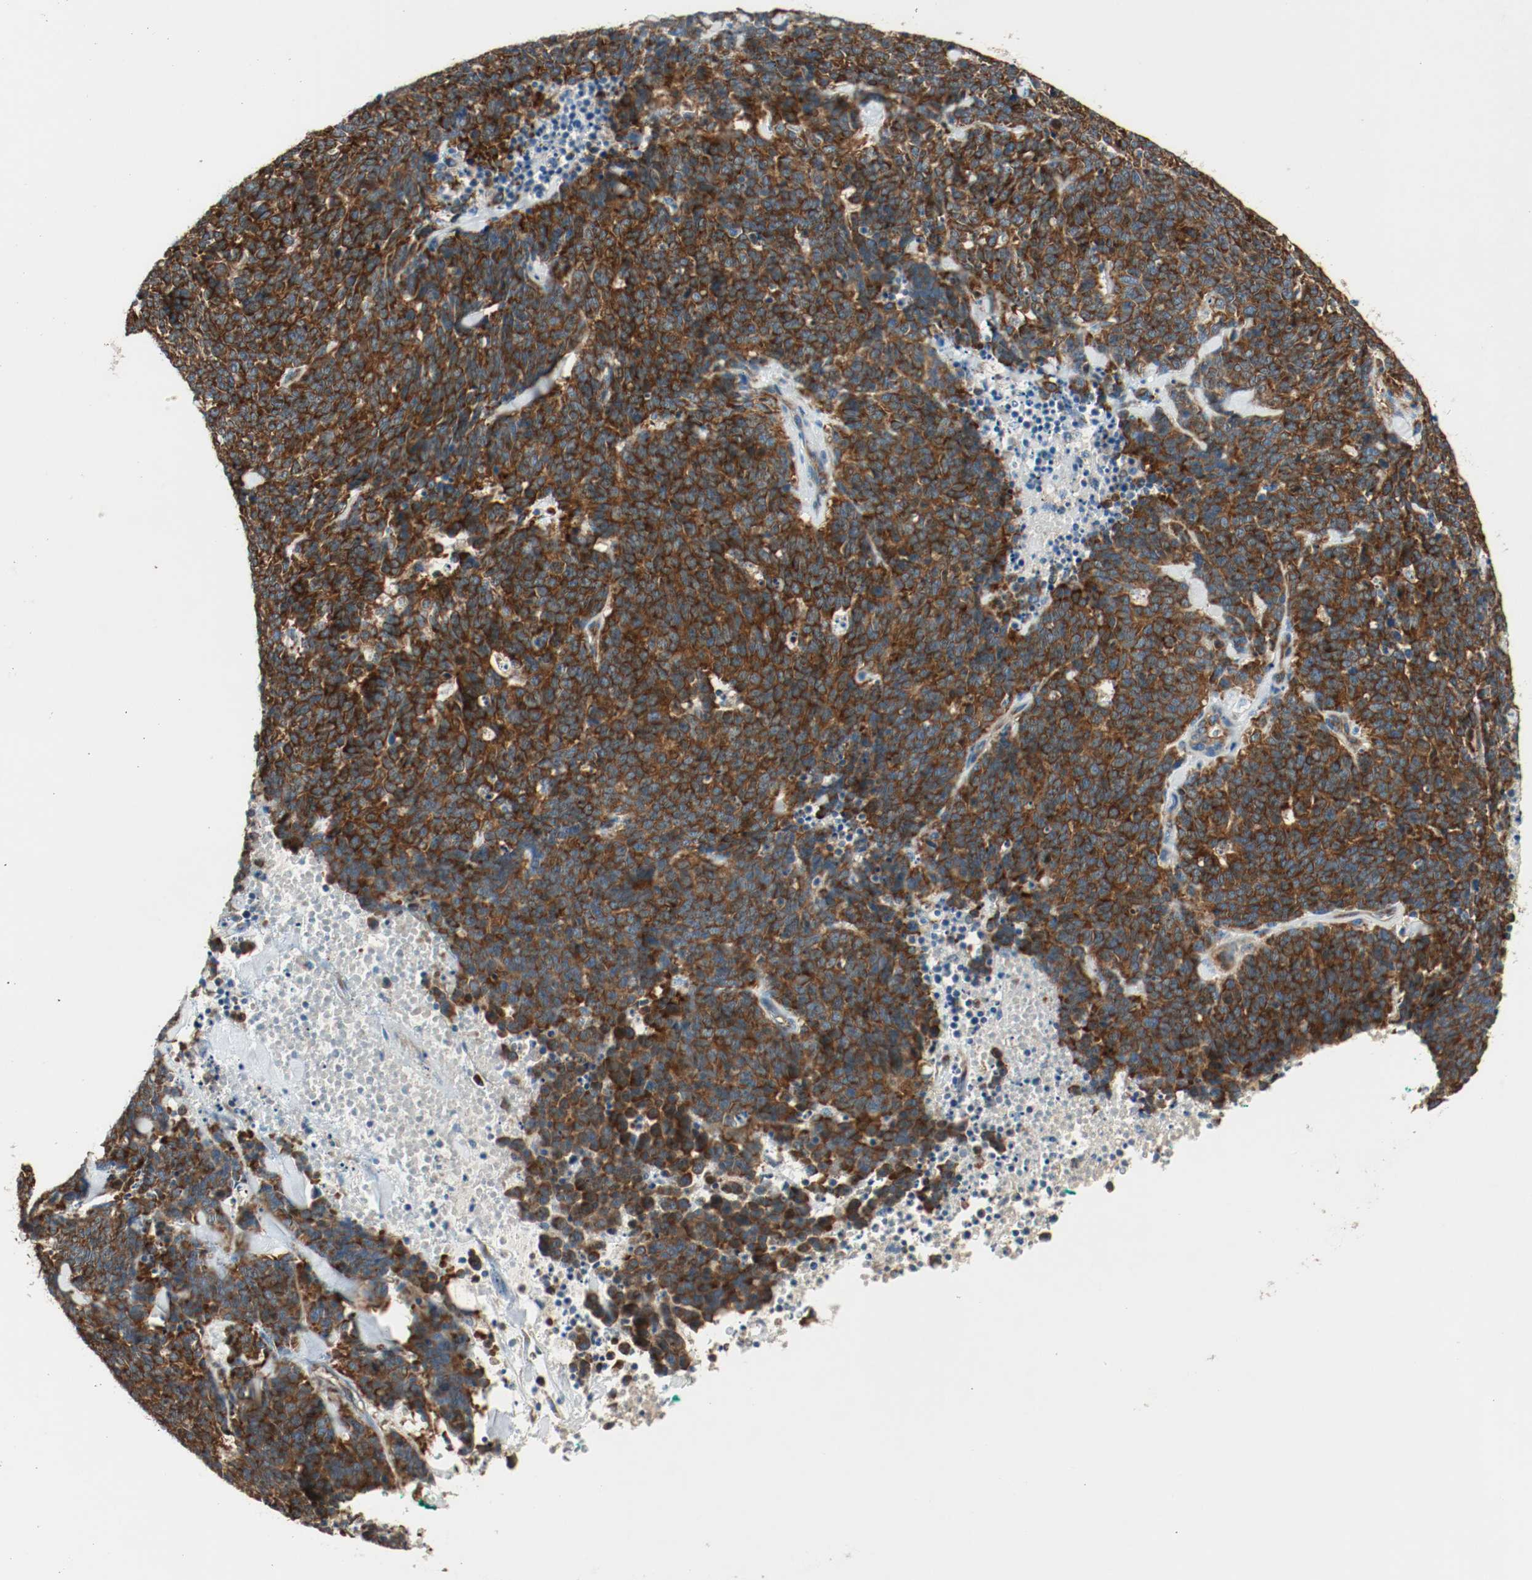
{"staining": {"intensity": "strong", "quantity": ">75%", "location": "cytoplasmic/membranous"}, "tissue": "lung cancer", "cell_type": "Tumor cells", "image_type": "cancer", "snomed": [{"axis": "morphology", "description": "Neoplasm, malignant, NOS"}, {"axis": "topography", "description": "Lung"}], "caption": "Malignant neoplasm (lung) stained for a protein (brown) displays strong cytoplasmic/membranous positive positivity in approximately >75% of tumor cells.", "gene": "PLCG1", "patient": {"sex": "female", "age": 58}}